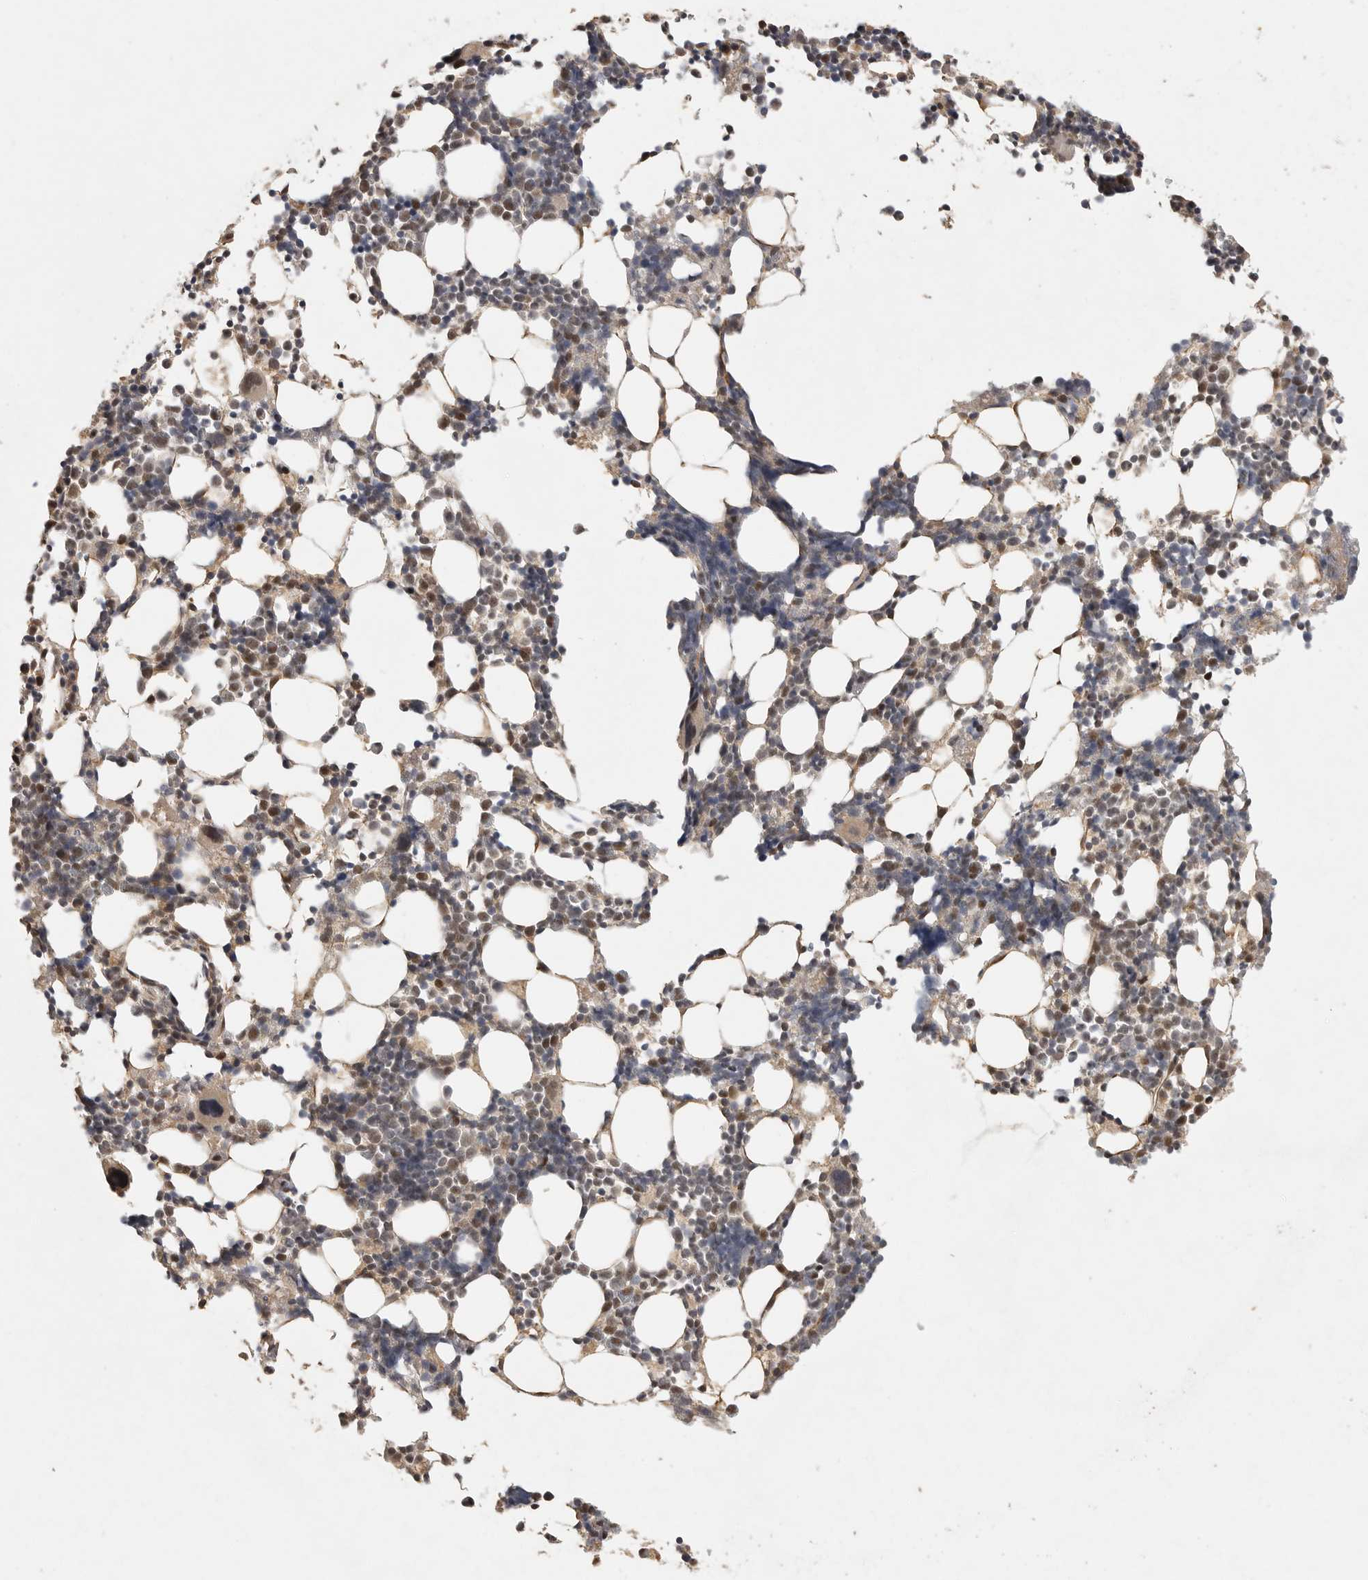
{"staining": {"intensity": "moderate", "quantity": ">75%", "location": "cytoplasmic/membranous,nuclear"}, "tissue": "bone marrow", "cell_type": "Hematopoietic cells", "image_type": "normal", "snomed": [{"axis": "morphology", "description": "Normal tissue, NOS"}, {"axis": "morphology", "description": "Inflammation, NOS"}, {"axis": "topography", "description": "Bone marrow"}], "caption": "Immunohistochemistry (IHC) of benign human bone marrow demonstrates medium levels of moderate cytoplasmic/membranous,nuclear positivity in about >75% of hematopoietic cells.", "gene": "DFFA", "patient": {"sex": "male", "age": 21}}